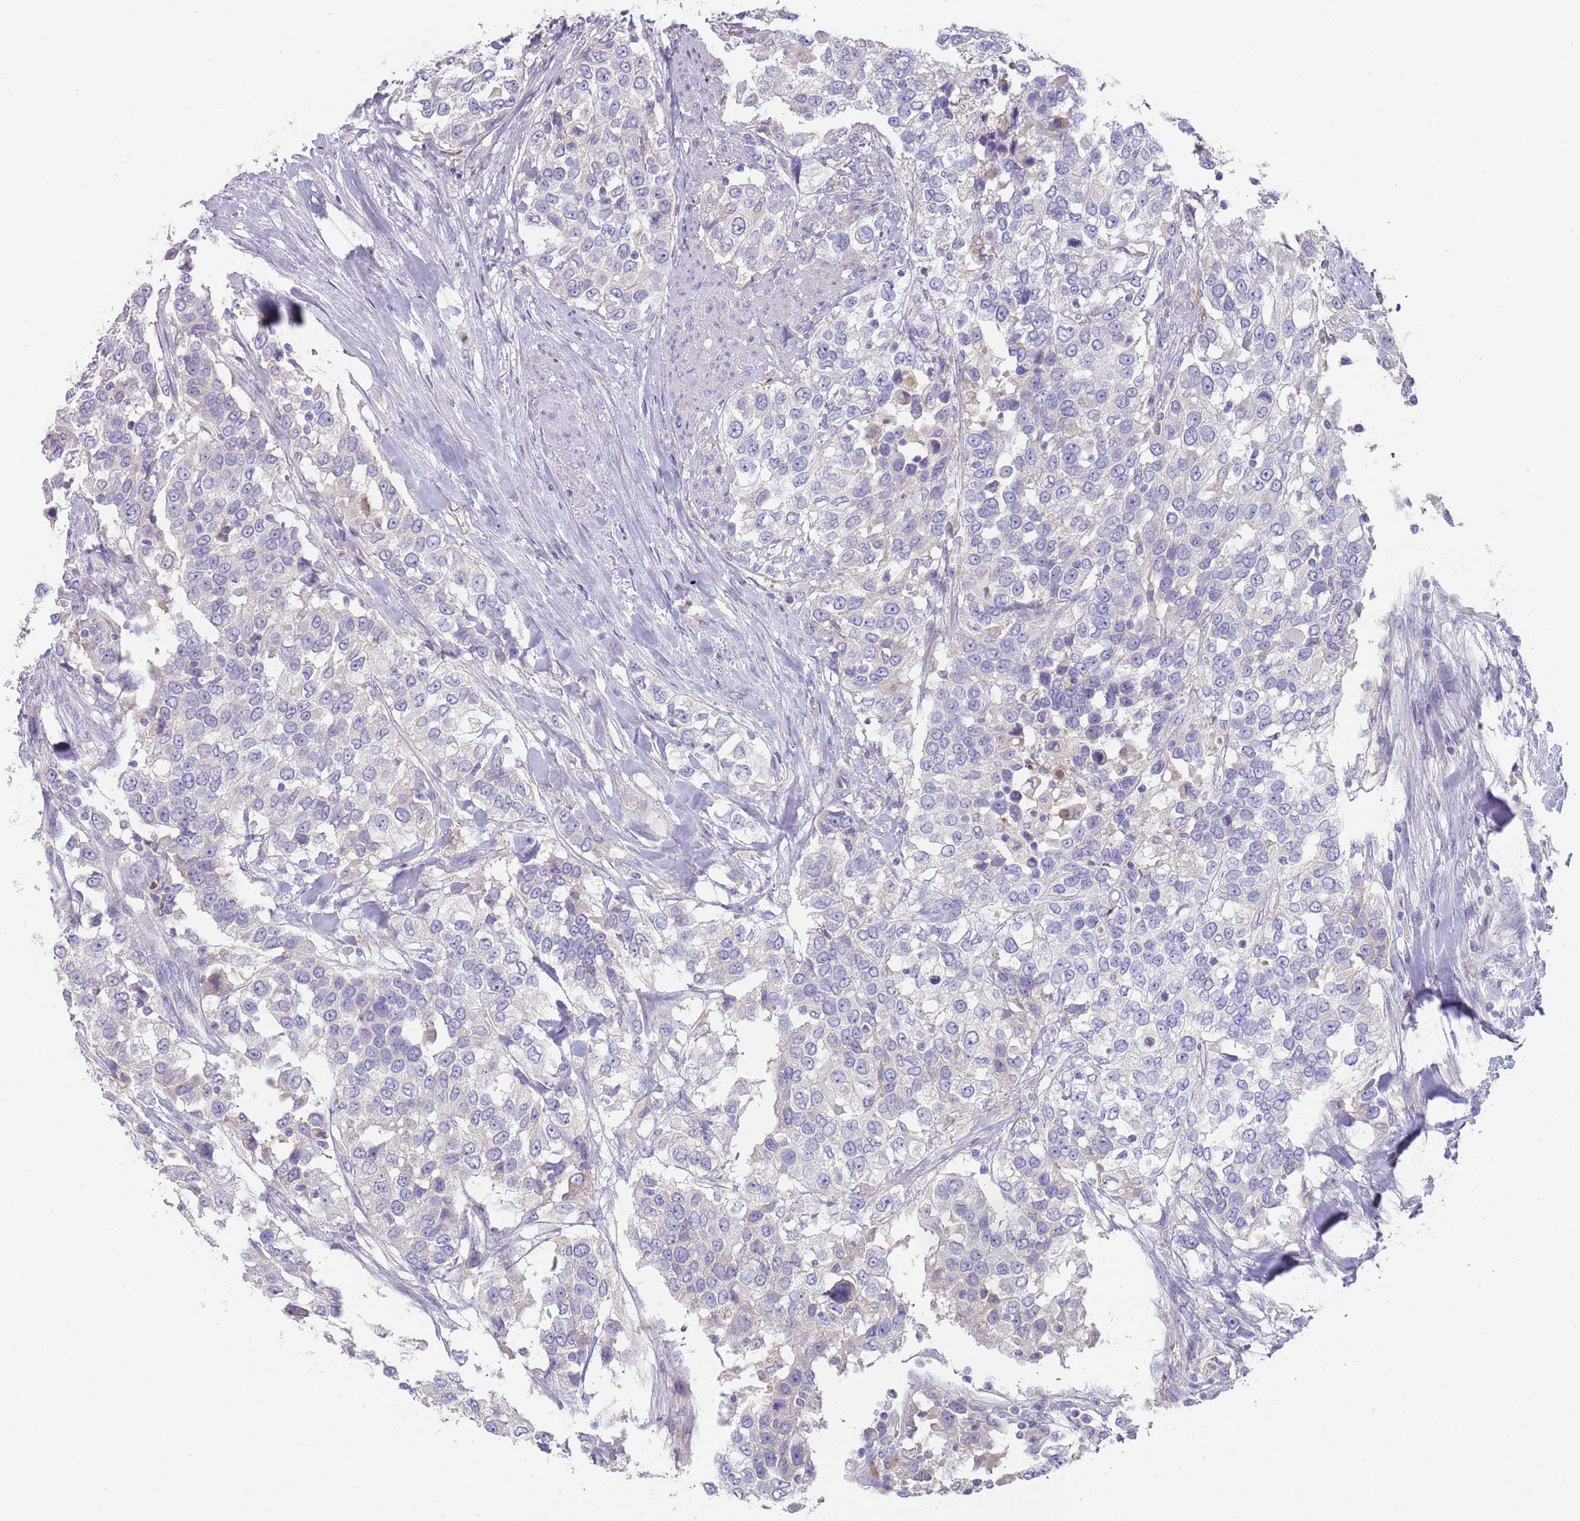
{"staining": {"intensity": "negative", "quantity": "none", "location": "none"}, "tissue": "urothelial cancer", "cell_type": "Tumor cells", "image_type": "cancer", "snomed": [{"axis": "morphology", "description": "Urothelial carcinoma, High grade"}, {"axis": "topography", "description": "Urinary bladder"}], "caption": "A micrograph of human urothelial cancer is negative for staining in tumor cells.", "gene": "TMEM251", "patient": {"sex": "female", "age": 80}}